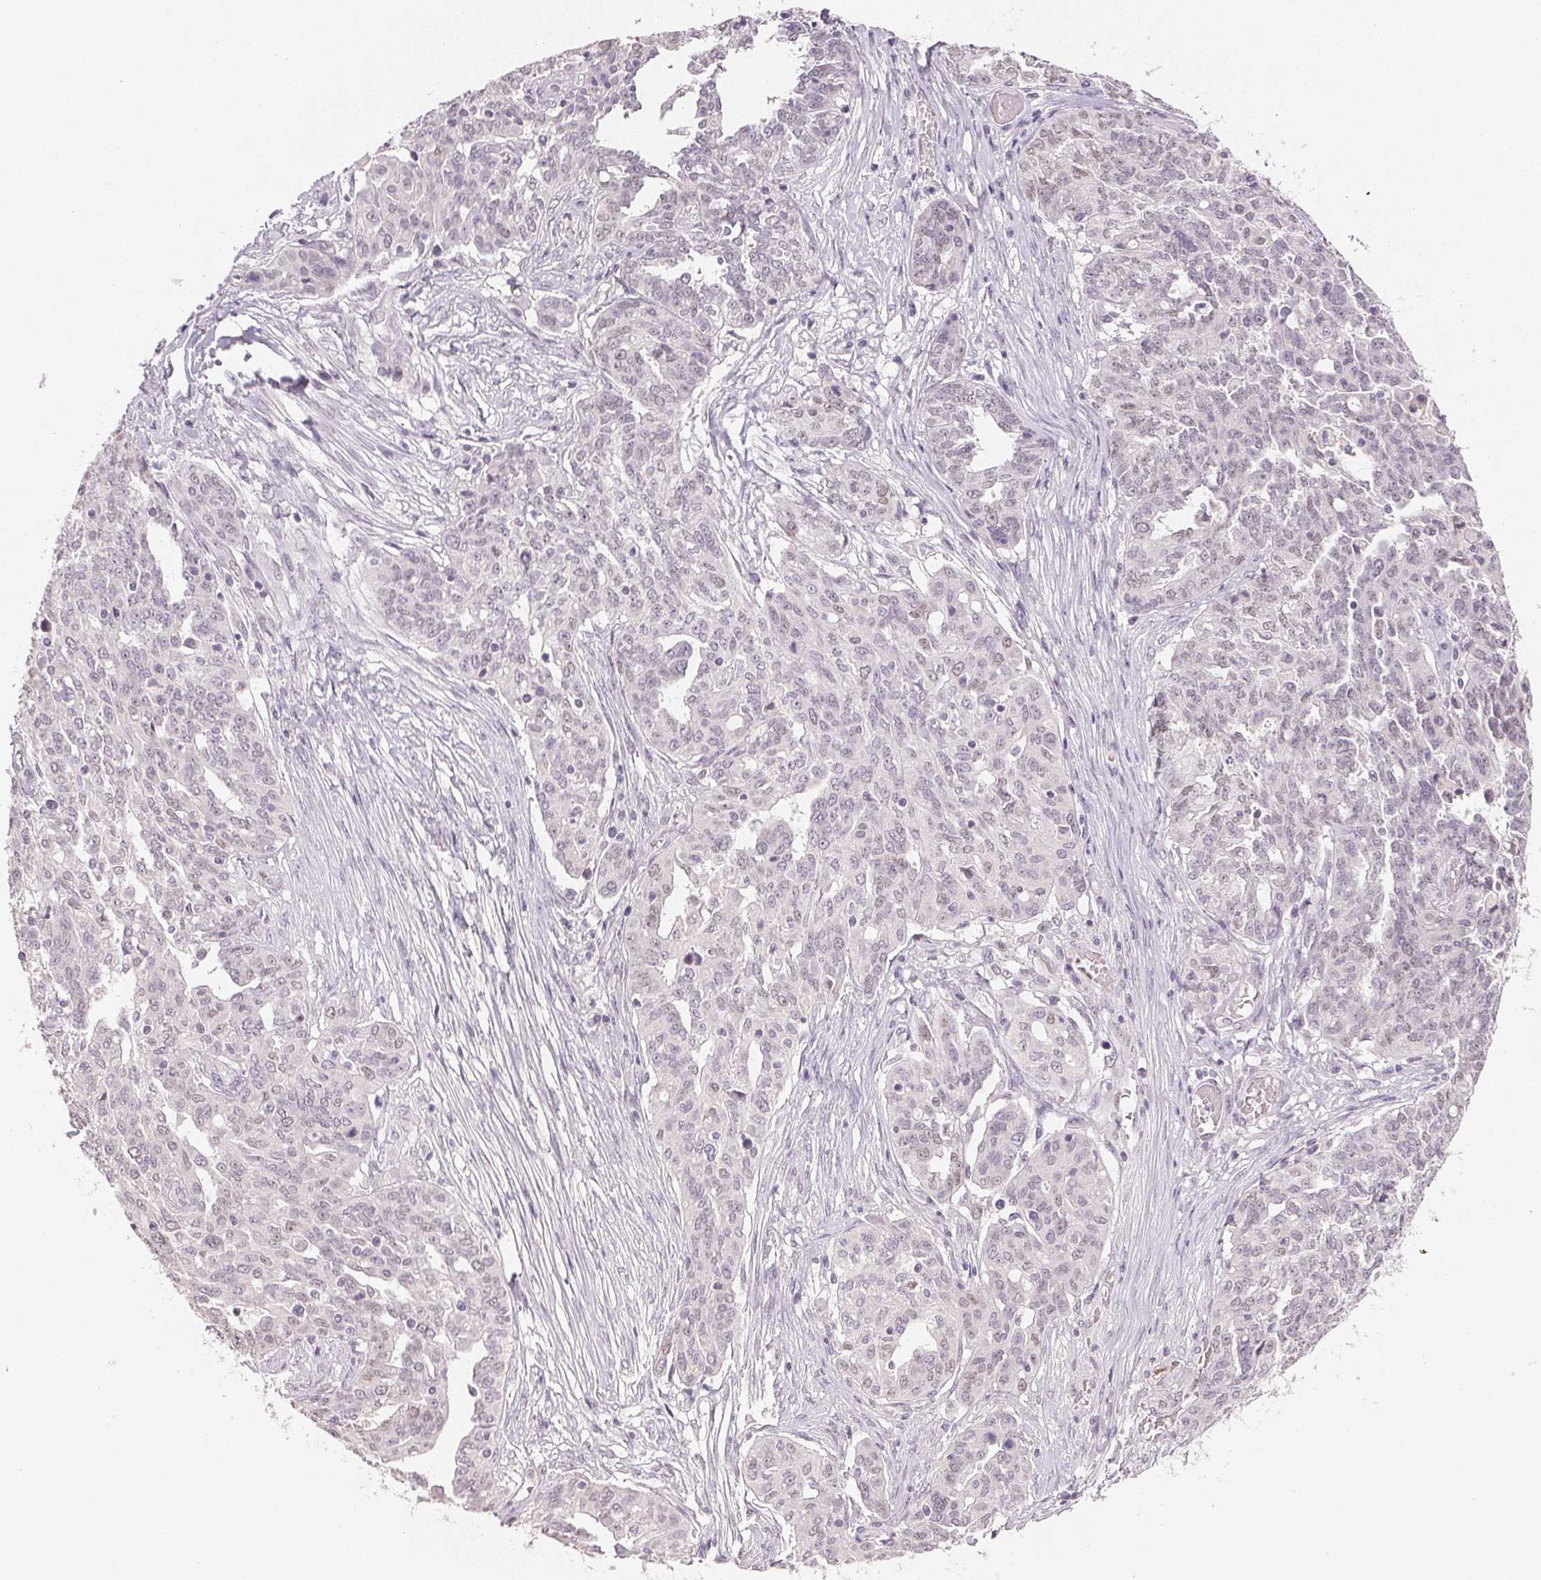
{"staining": {"intensity": "negative", "quantity": "none", "location": "none"}, "tissue": "ovarian cancer", "cell_type": "Tumor cells", "image_type": "cancer", "snomed": [{"axis": "morphology", "description": "Cystadenocarcinoma, serous, NOS"}, {"axis": "topography", "description": "Ovary"}], "caption": "Tumor cells show no significant staining in ovarian serous cystadenocarcinoma.", "gene": "POLR3G", "patient": {"sex": "female", "age": 67}}